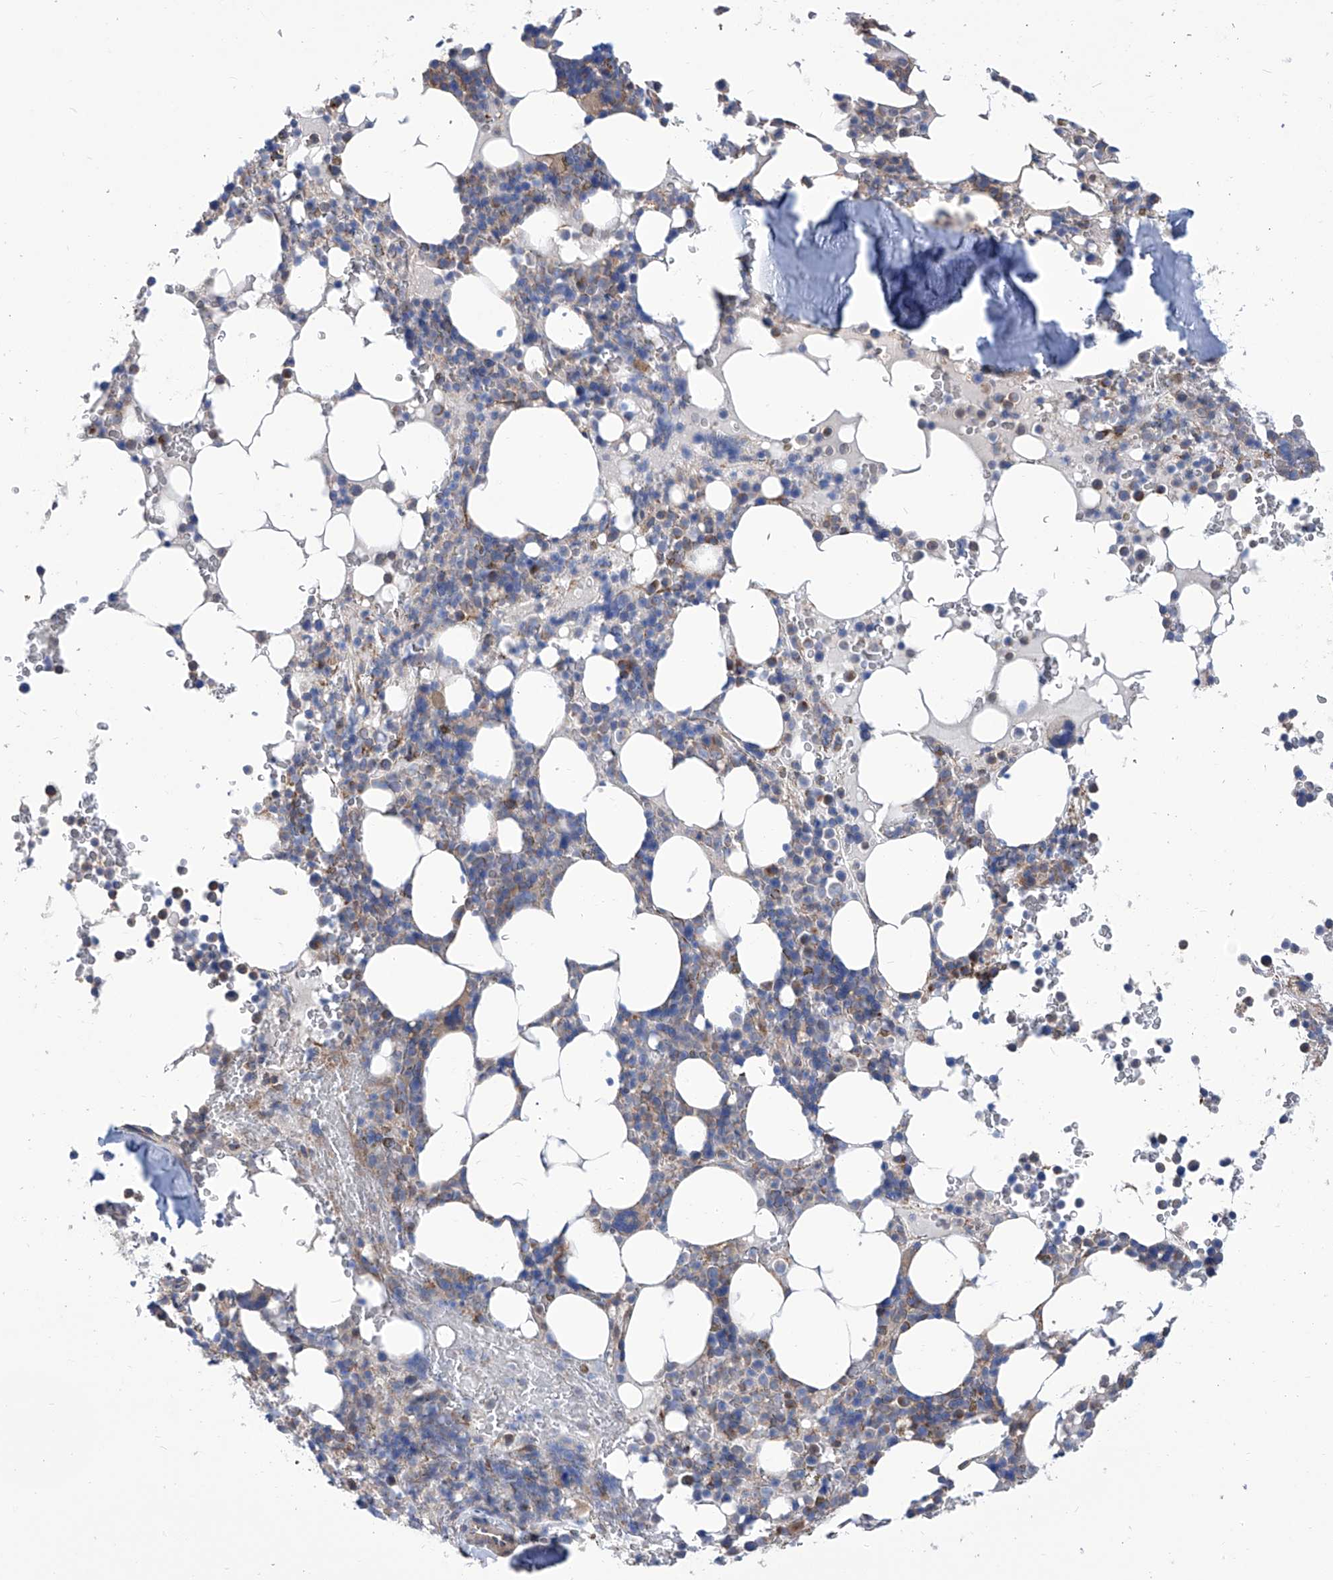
{"staining": {"intensity": "moderate", "quantity": "<25%", "location": "cytoplasmic/membranous"}, "tissue": "bone marrow", "cell_type": "Hematopoietic cells", "image_type": "normal", "snomed": [{"axis": "morphology", "description": "Normal tissue, NOS"}, {"axis": "topography", "description": "Bone marrow"}], "caption": "Protein expression analysis of unremarkable human bone marrow reveals moderate cytoplasmic/membranous positivity in about <25% of hematopoietic cells.", "gene": "SMS", "patient": {"sex": "male", "age": 58}}